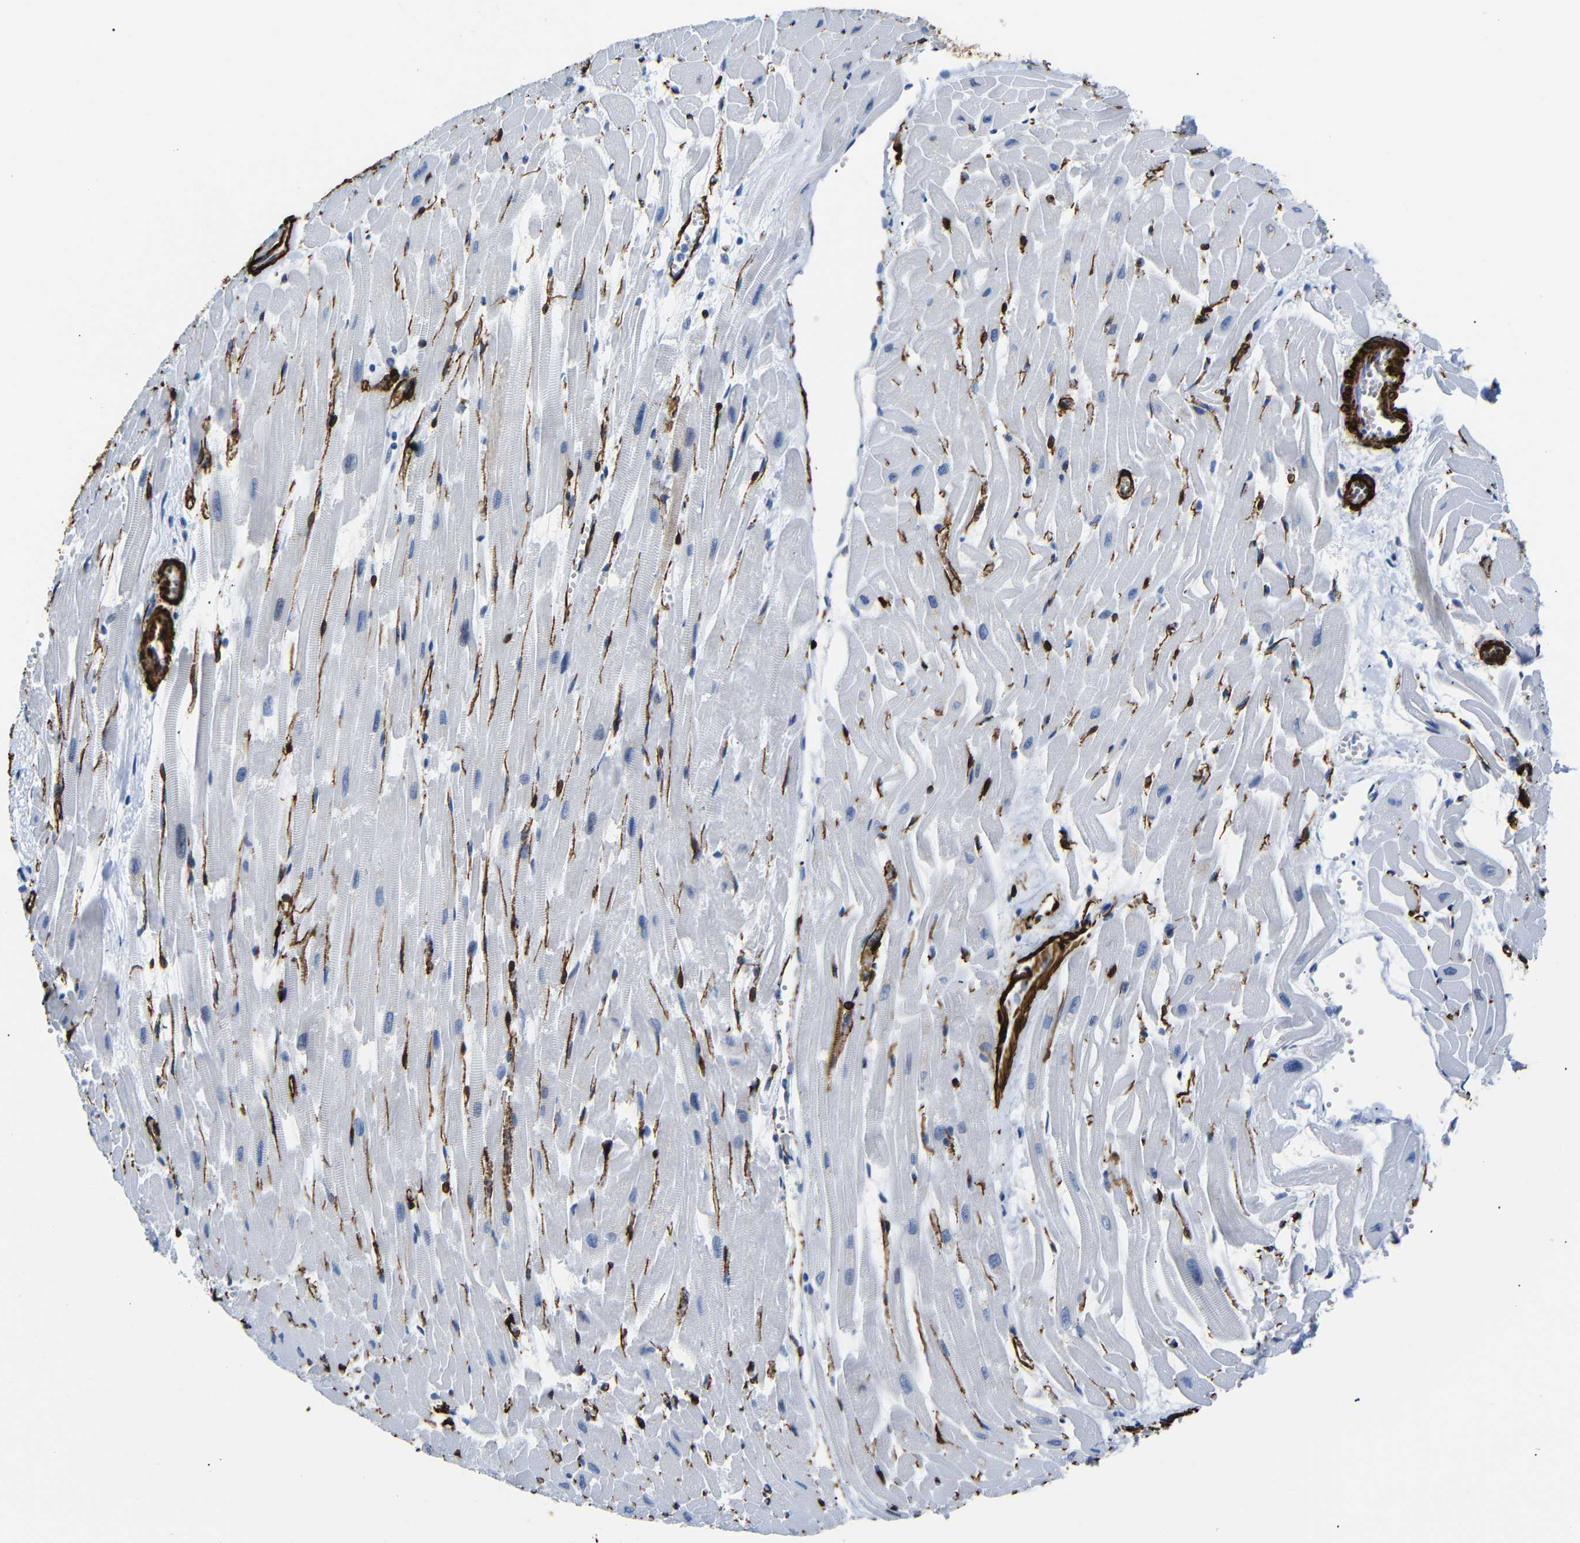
{"staining": {"intensity": "negative", "quantity": "none", "location": "none"}, "tissue": "heart muscle", "cell_type": "Cardiomyocytes", "image_type": "normal", "snomed": [{"axis": "morphology", "description": "Normal tissue, NOS"}, {"axis": "topography", "description": "Heart"}], "caption": "This micrograph is of benign heart muscle stained with immunohistochemistry (IHC) to label a protein in brown with the nuclei are counter-stained blue. There is no expression in cardiomyocytes. Brightfield microscopy of immunohistochemistry (IHC) stained with DAB (brown) and hematoxylin (blue), captured at high magnification.", "gene": "ACTA2", "patient": {"sex": "female", "age": 19}}